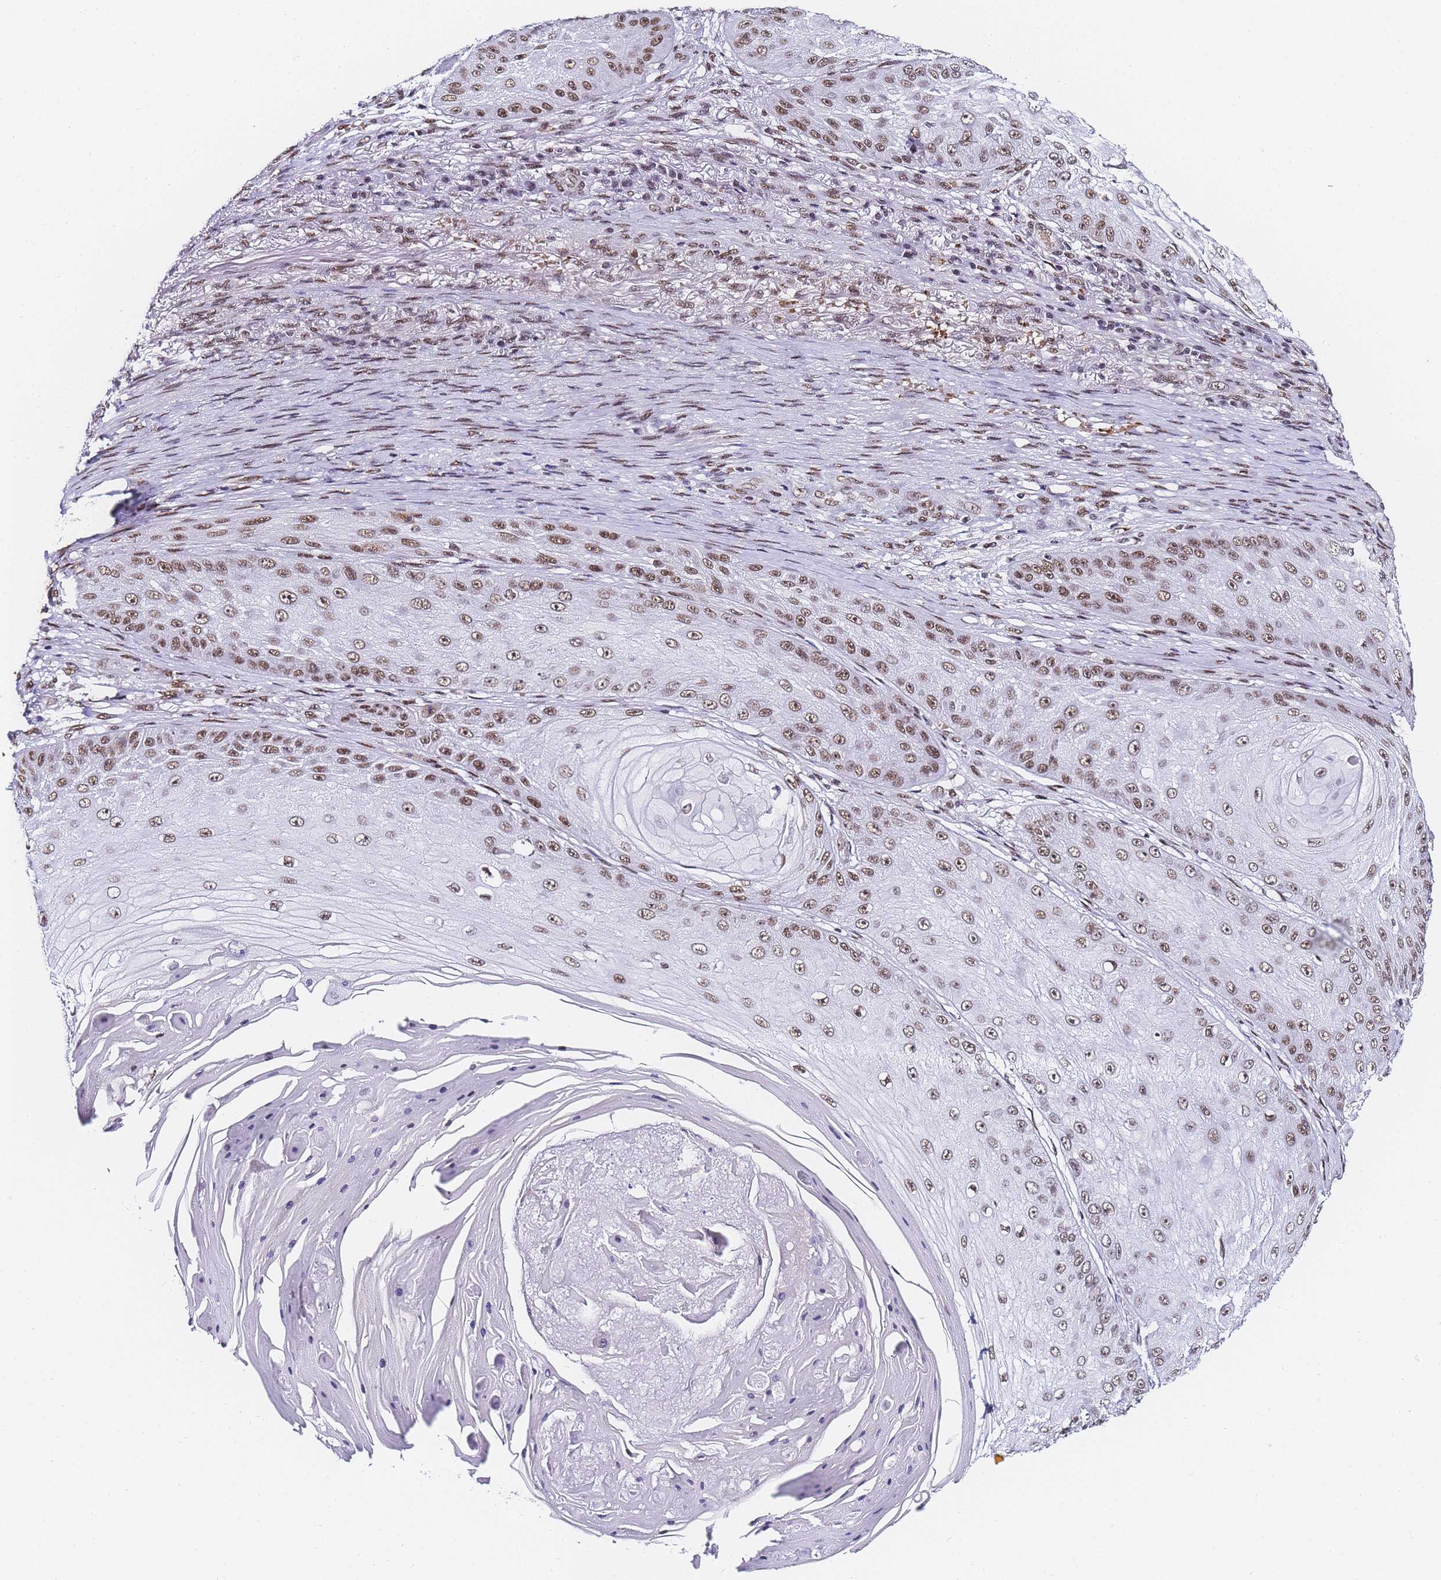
{"staining": {"intensity": "moderate", "quantity": ">75%", "location": "nuclear"}, "tissue": "skin cancer", "cell_type": "Tumor cells", "image_type": "cancer", "snomed": [{"axis": "morphology", "description": "Squamous cell carcinoma, NOS"}, {"axis": "topography", "description": "Skin"}], "caption": "Tumor cells show medium levels of moderate nuclear expression in about >75% of cells in skin cancer (squamous cell carcinoma).", "gene": "POLR1A", "patient": {"sex": "male", "age": 70}}